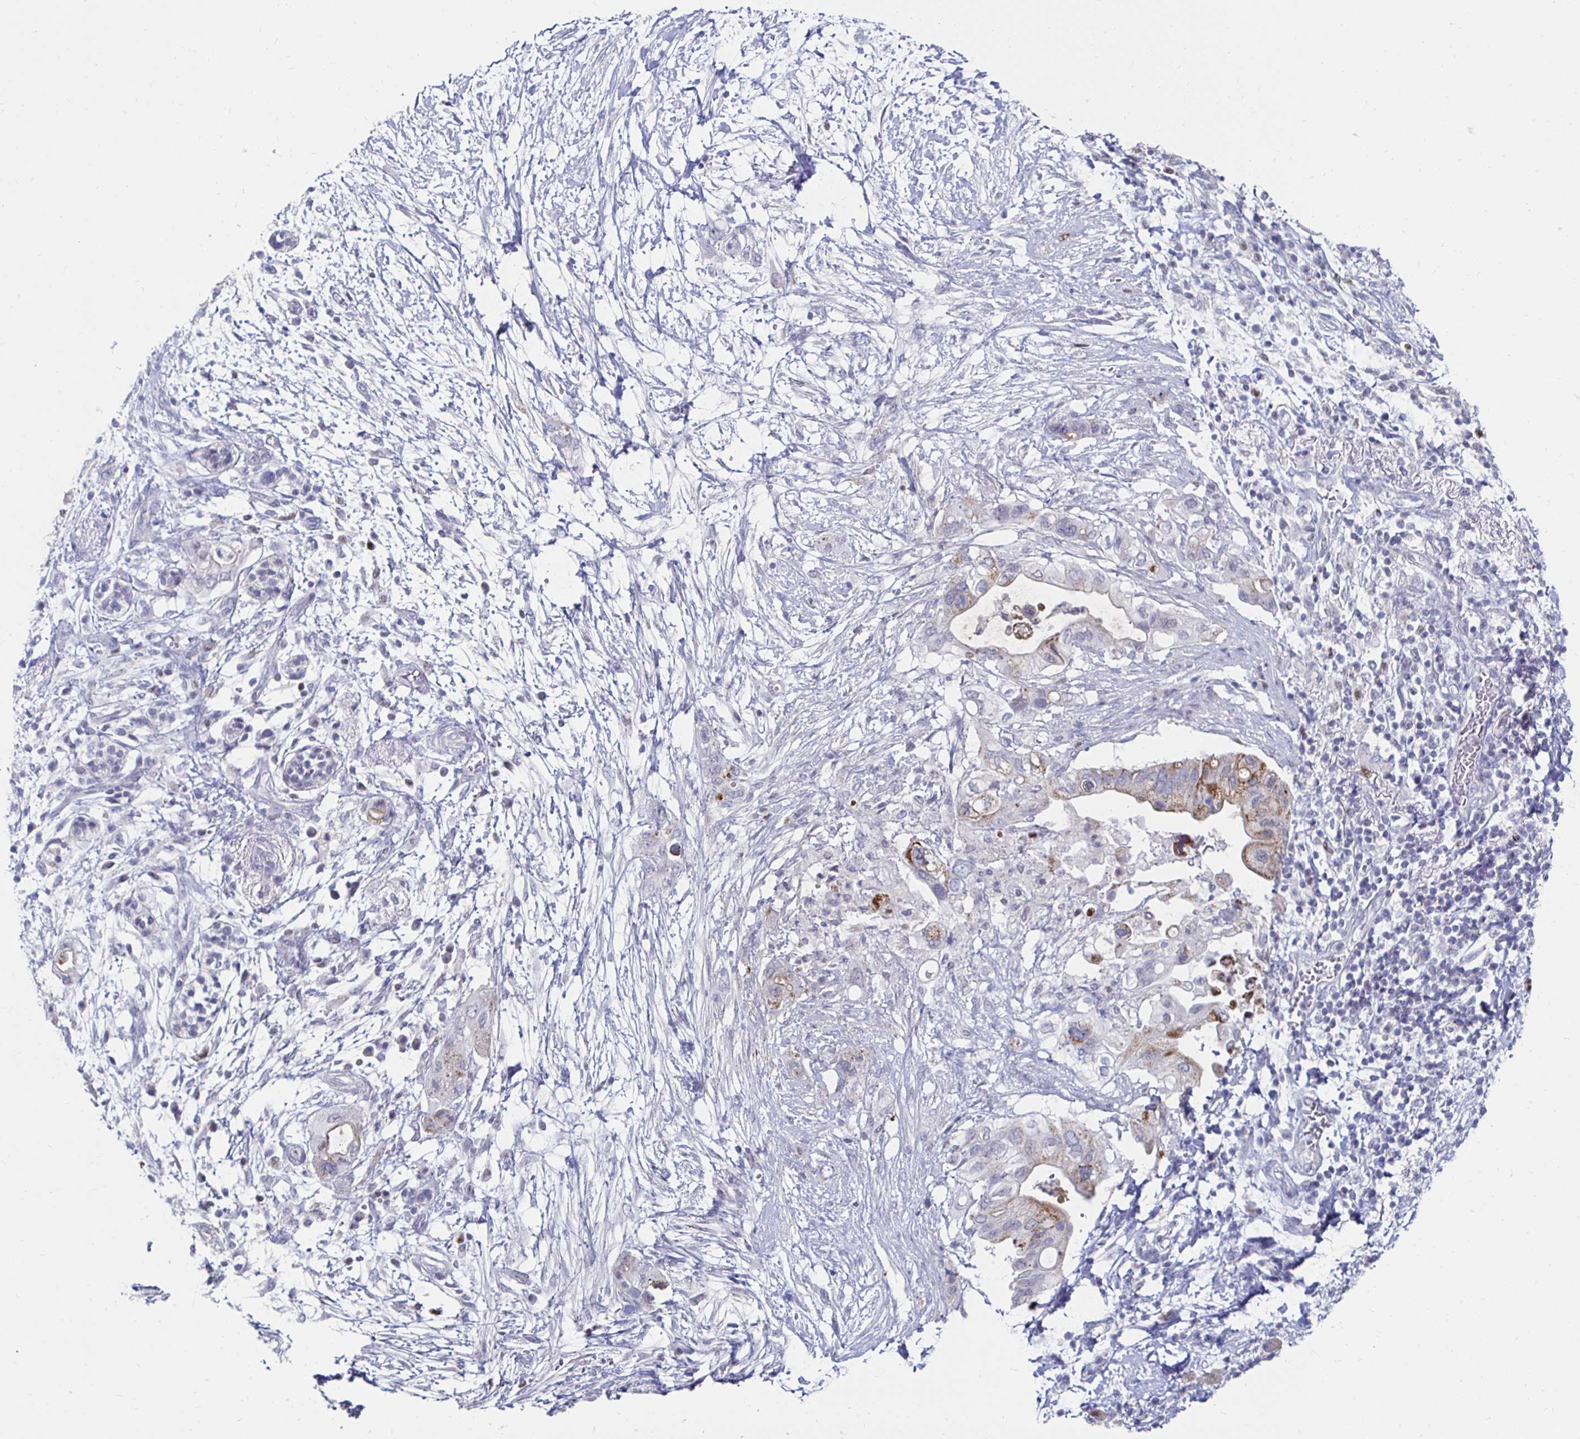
{"staining": {"intensity": "moderate", "quantity": "<25%", "location": "cytoplasmic/membranous"}, "tissue": "pancreatic cancer", "cell_type": "Tumor cells", "image_type": "cancer", "snomed": [{"axis": "morphology", "description": "Adenocarcinoma, NOS"}, {"axis": "topography", "description": "Pancreas"}], "caption": "Pancreatic cancer tissue displays moderate cytoplasmic/membranous expression in about <25% of tumor cells", "gene": "NOCT", "patient": {"sex": "female", "age": 72}}